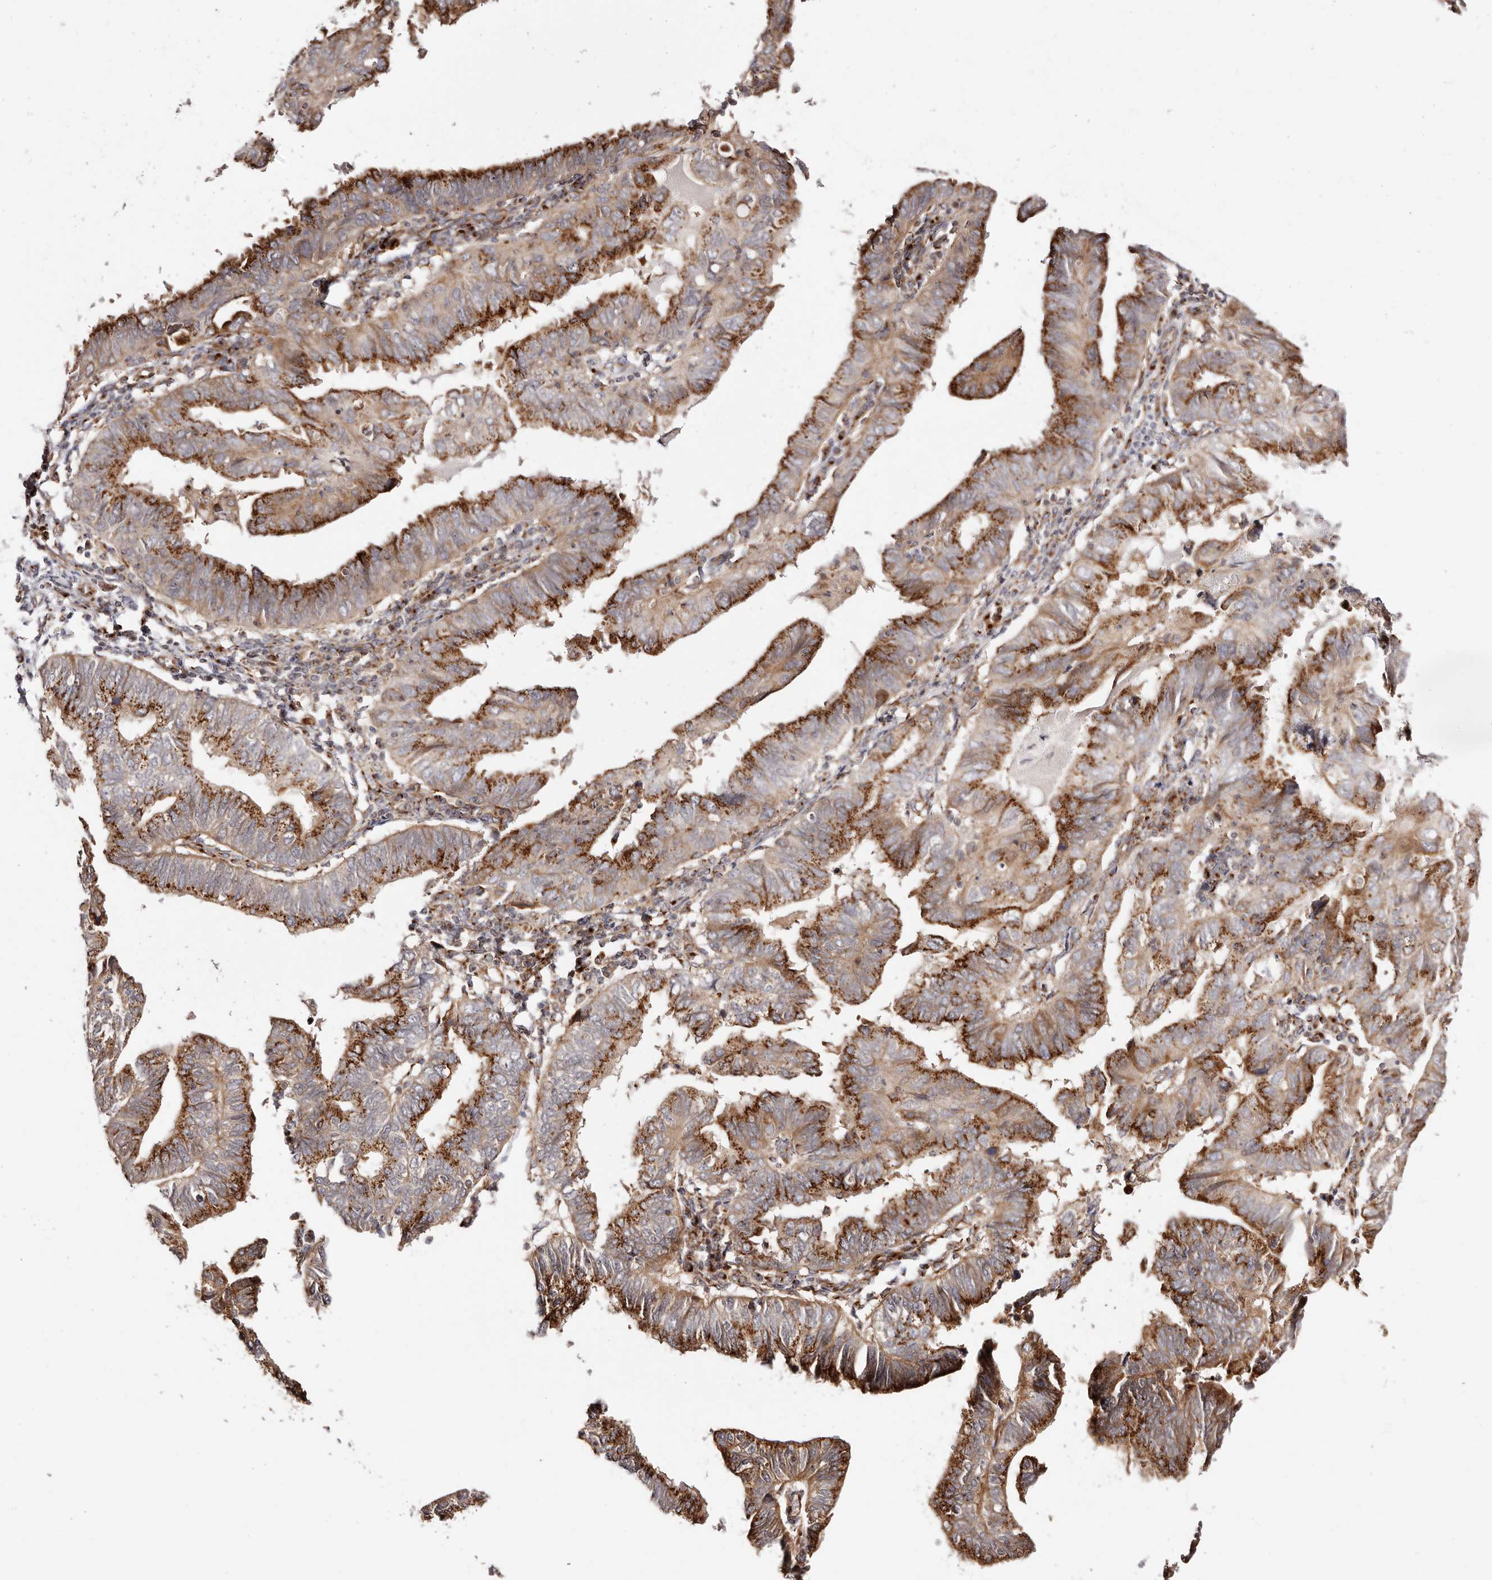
{"staining": {"intensity": "strong", "quantity": ">75%", "location": "cytoplasmic/membranous"}, "tissue": "endometrial cancer", "cell_type": "Tumor cells", "image_type": "cancer", "snomed": [{"axis": "morphology", "description": "Adenocarcinoma, NOS"}, {"axis": "topography", "description": "Uterus"}], "caption": "Immunohistochemistry (IHC) of human endometrial adenocarcinoma reveals high levels of strong cytoplasmic/membranous expression in about >75% of tumor cells.", "gene": "MAPK6", "patient": {"sex": "female", "age": 77}}